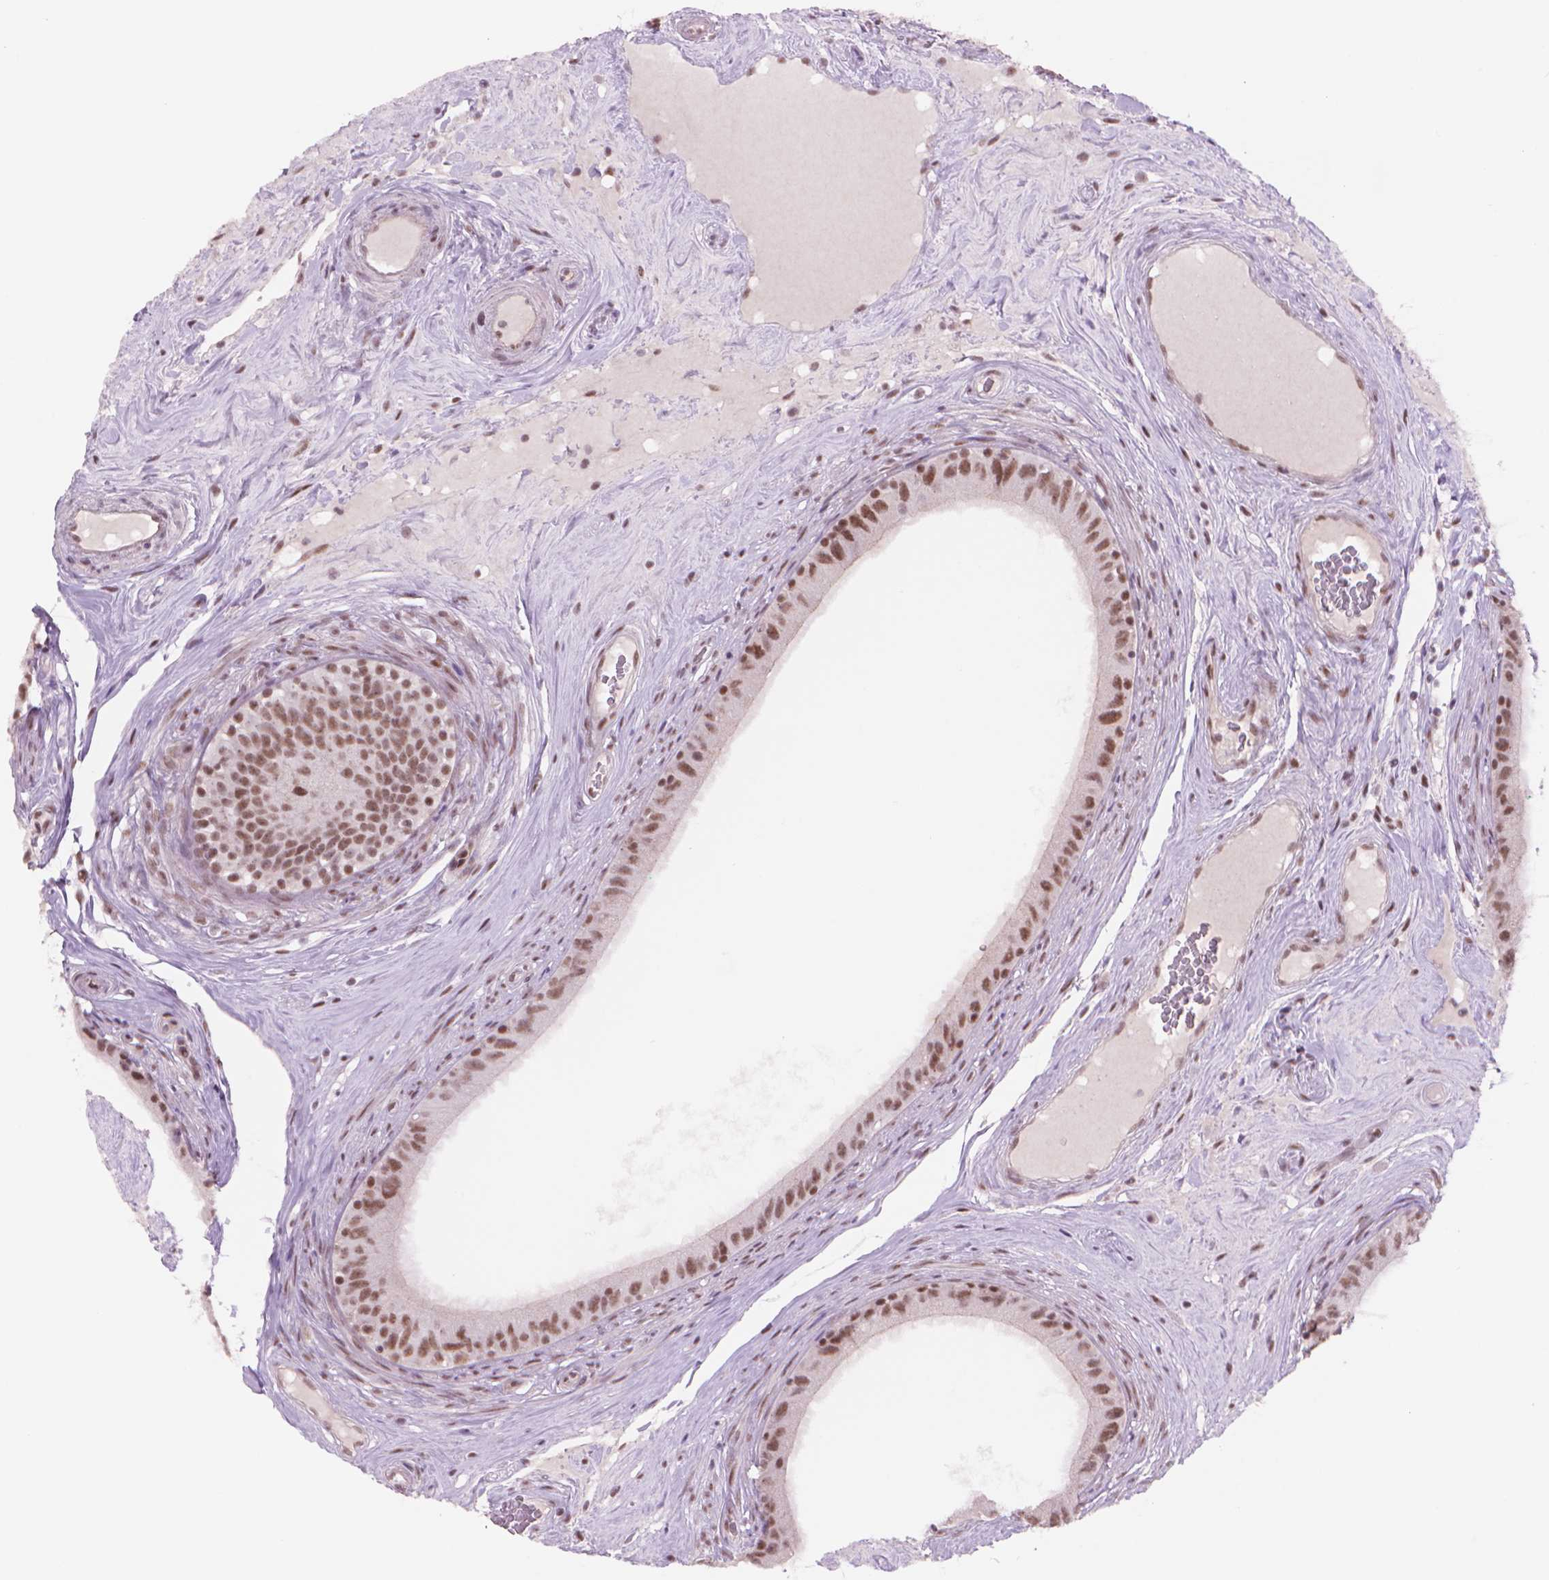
{"staining": {"intensity": "moderate", "quantity": ">75%", "location": "nuclear"}, "tissue": "epididymis", "cell_type": "Glandular cells", "image_type": "normal", "snomed": [{"axis": "morphology", "description": "Normal tissue, NOS"}, {"axis": "topography", "description": "Epididymis"}], "caption": "Glandular cells exhibit medium levels of moderate nuclear staining in approximately >75% of cells in benign human epididymis.", "gene": "POLR3D", "patient": {"sex": "male", "age": 59}}